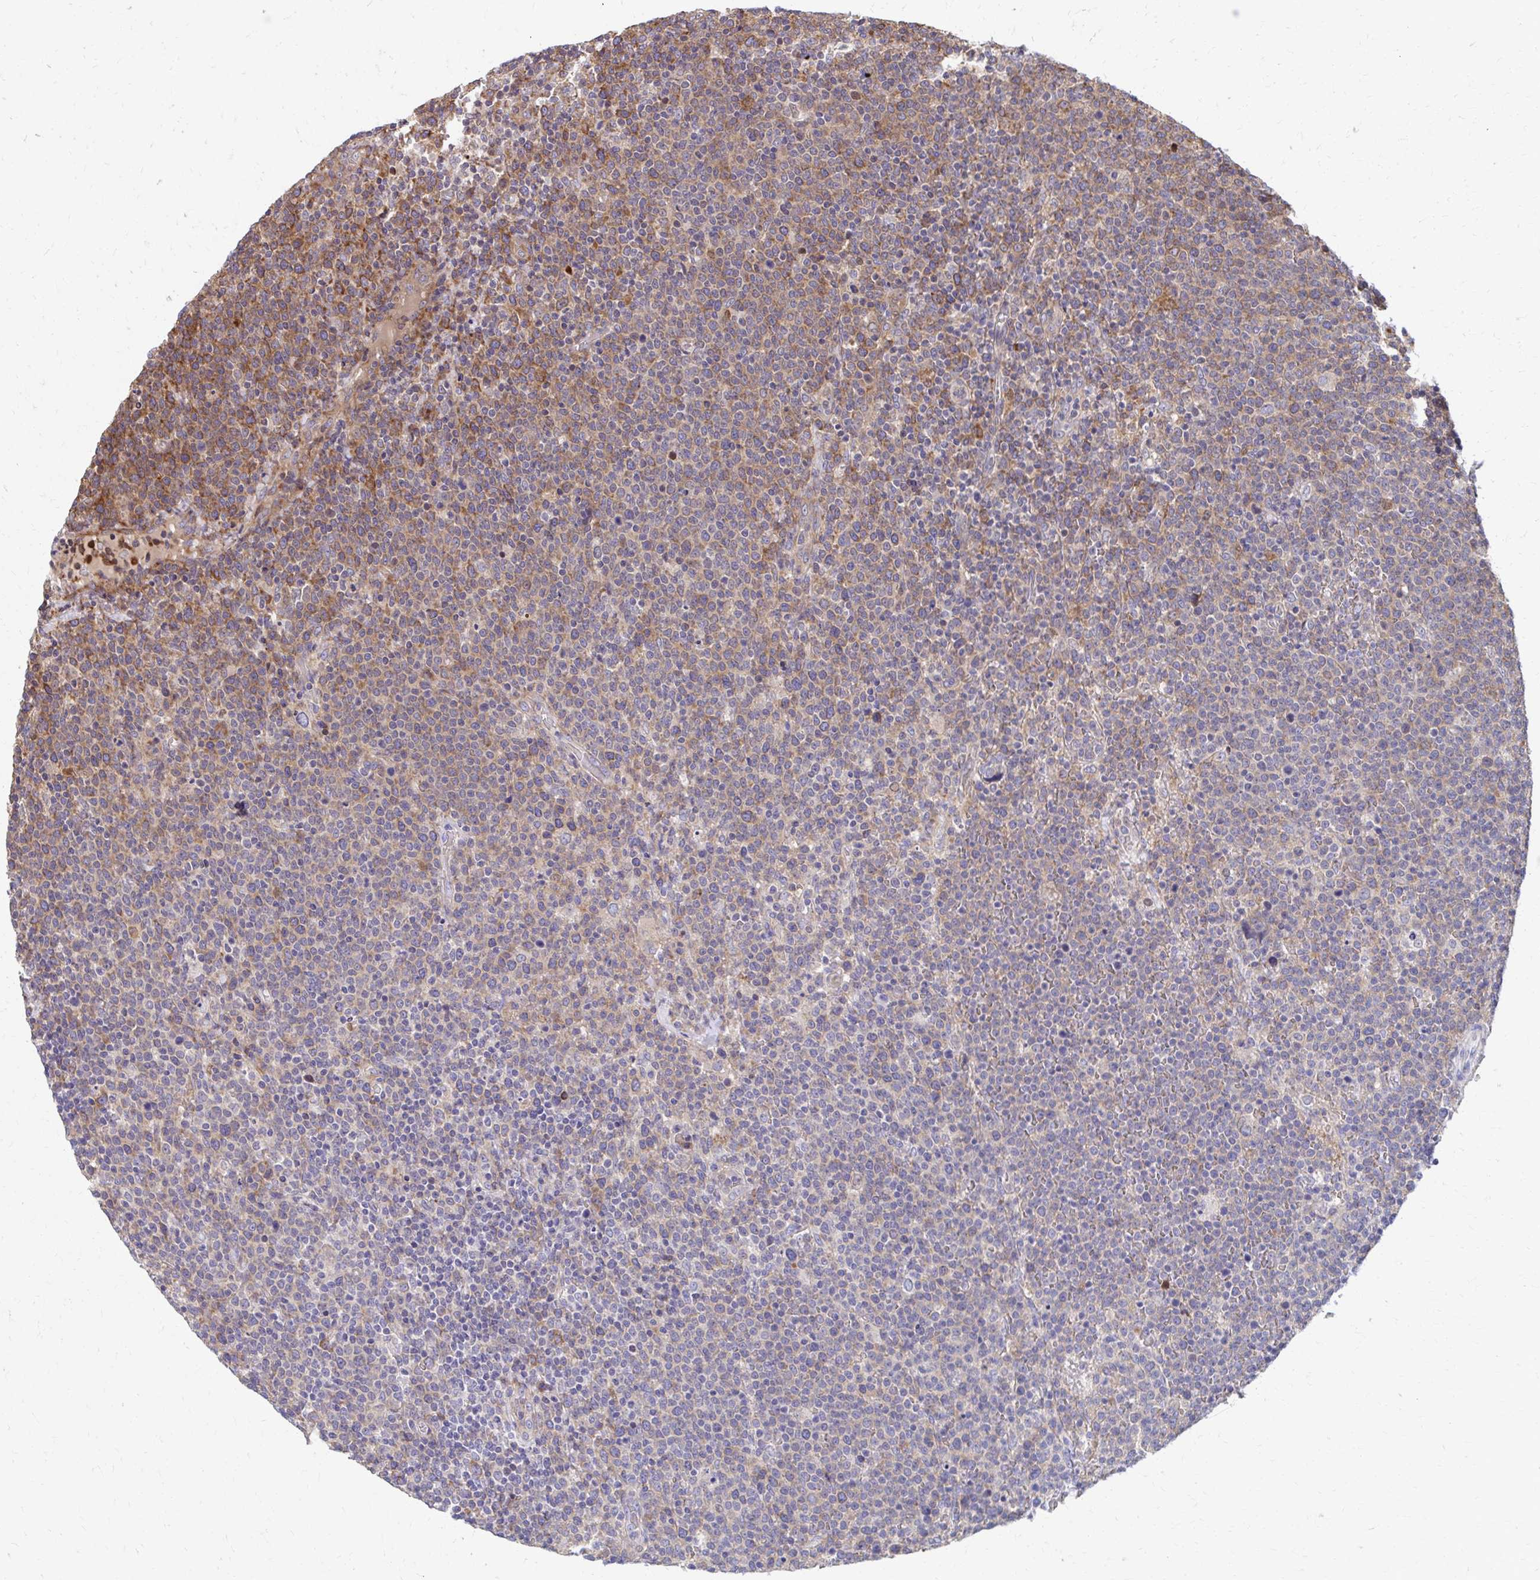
{"staining": {"intensity": "moderate", "quantity": "<25%", "location": "cytoplasmic/membranous"}, "tissue": "lymphoma", "cell_type": "Tumor cells", "image_type": "cancer", "snomed": [{"axis": "morphology", "description": "Malignant lymphoma, non-Hodgkin's type, High grade"}, {"axis": "topography", "description": "Lymph node"}], "caption": "A brown stain labels moderate cytoplasmic/membranous staining of a protein in lymphoma tumor cells. The staining is performed using DAB (3,3'-diaminobenzidine) brown chromogen to label protein expression. The nuclei are counter-stained blue using hematoxylin.", "gene": "ZNF778", "patient": {"sex": "male", "age": 61}}